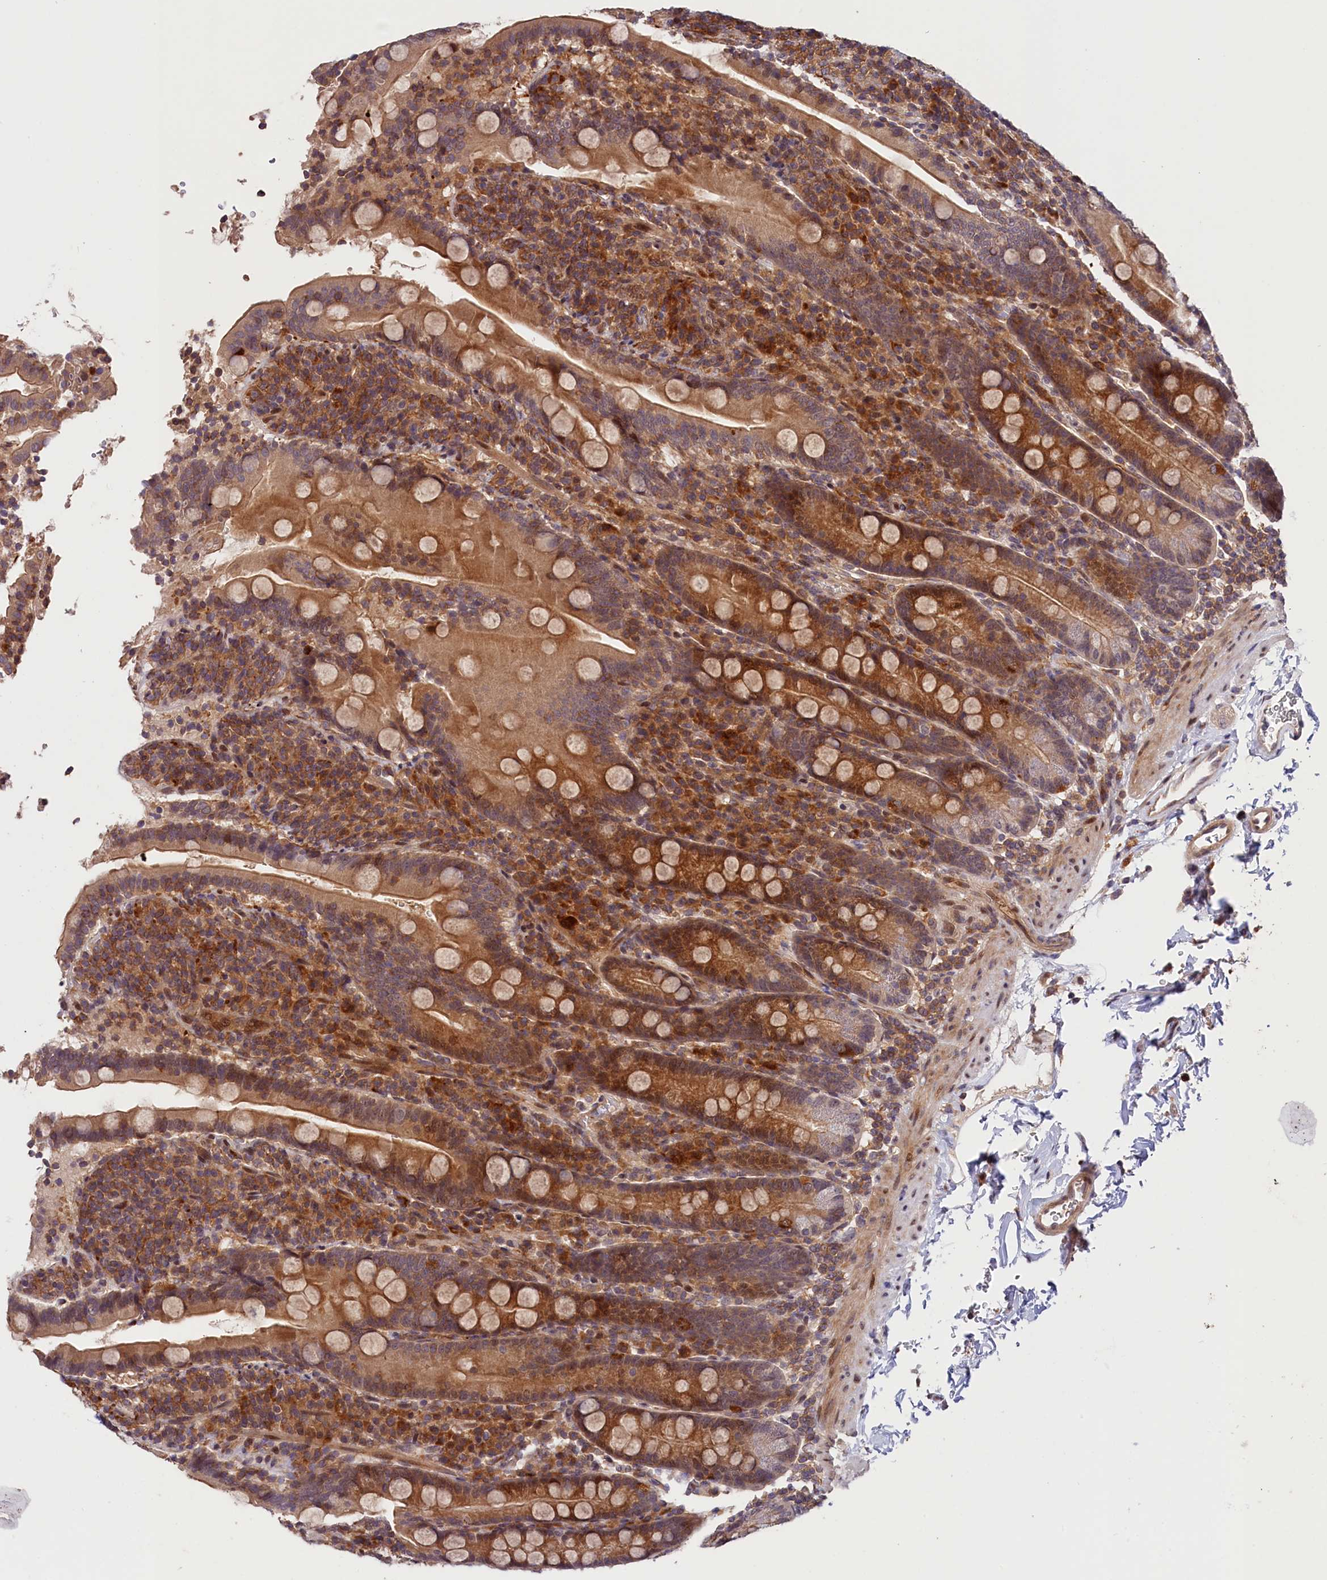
{"staining": {"intensity": "moderate", "quantity": ">75%", "location": "cytoplasmic/membranous,nuclear"}, "tissue": "duodenum", "cell_type": "Glandular cells", "image_type": "normal", "snomed": [{"axis": "morphology", "description": "Normal tissue, NOS"}, {"axis": "topography", "description": "Duodenum"}], "caption": "The immunohistochemical stain highlights moderate cytoplasmic/membranous,nuclear staining in glandular cells of normal duodenum. Immunohistochemistry stains the protein of interest in brown and the nuclei are stained blue.", "gene": "CACNA1H", "patient": {"sex": "male", "age": 35}}